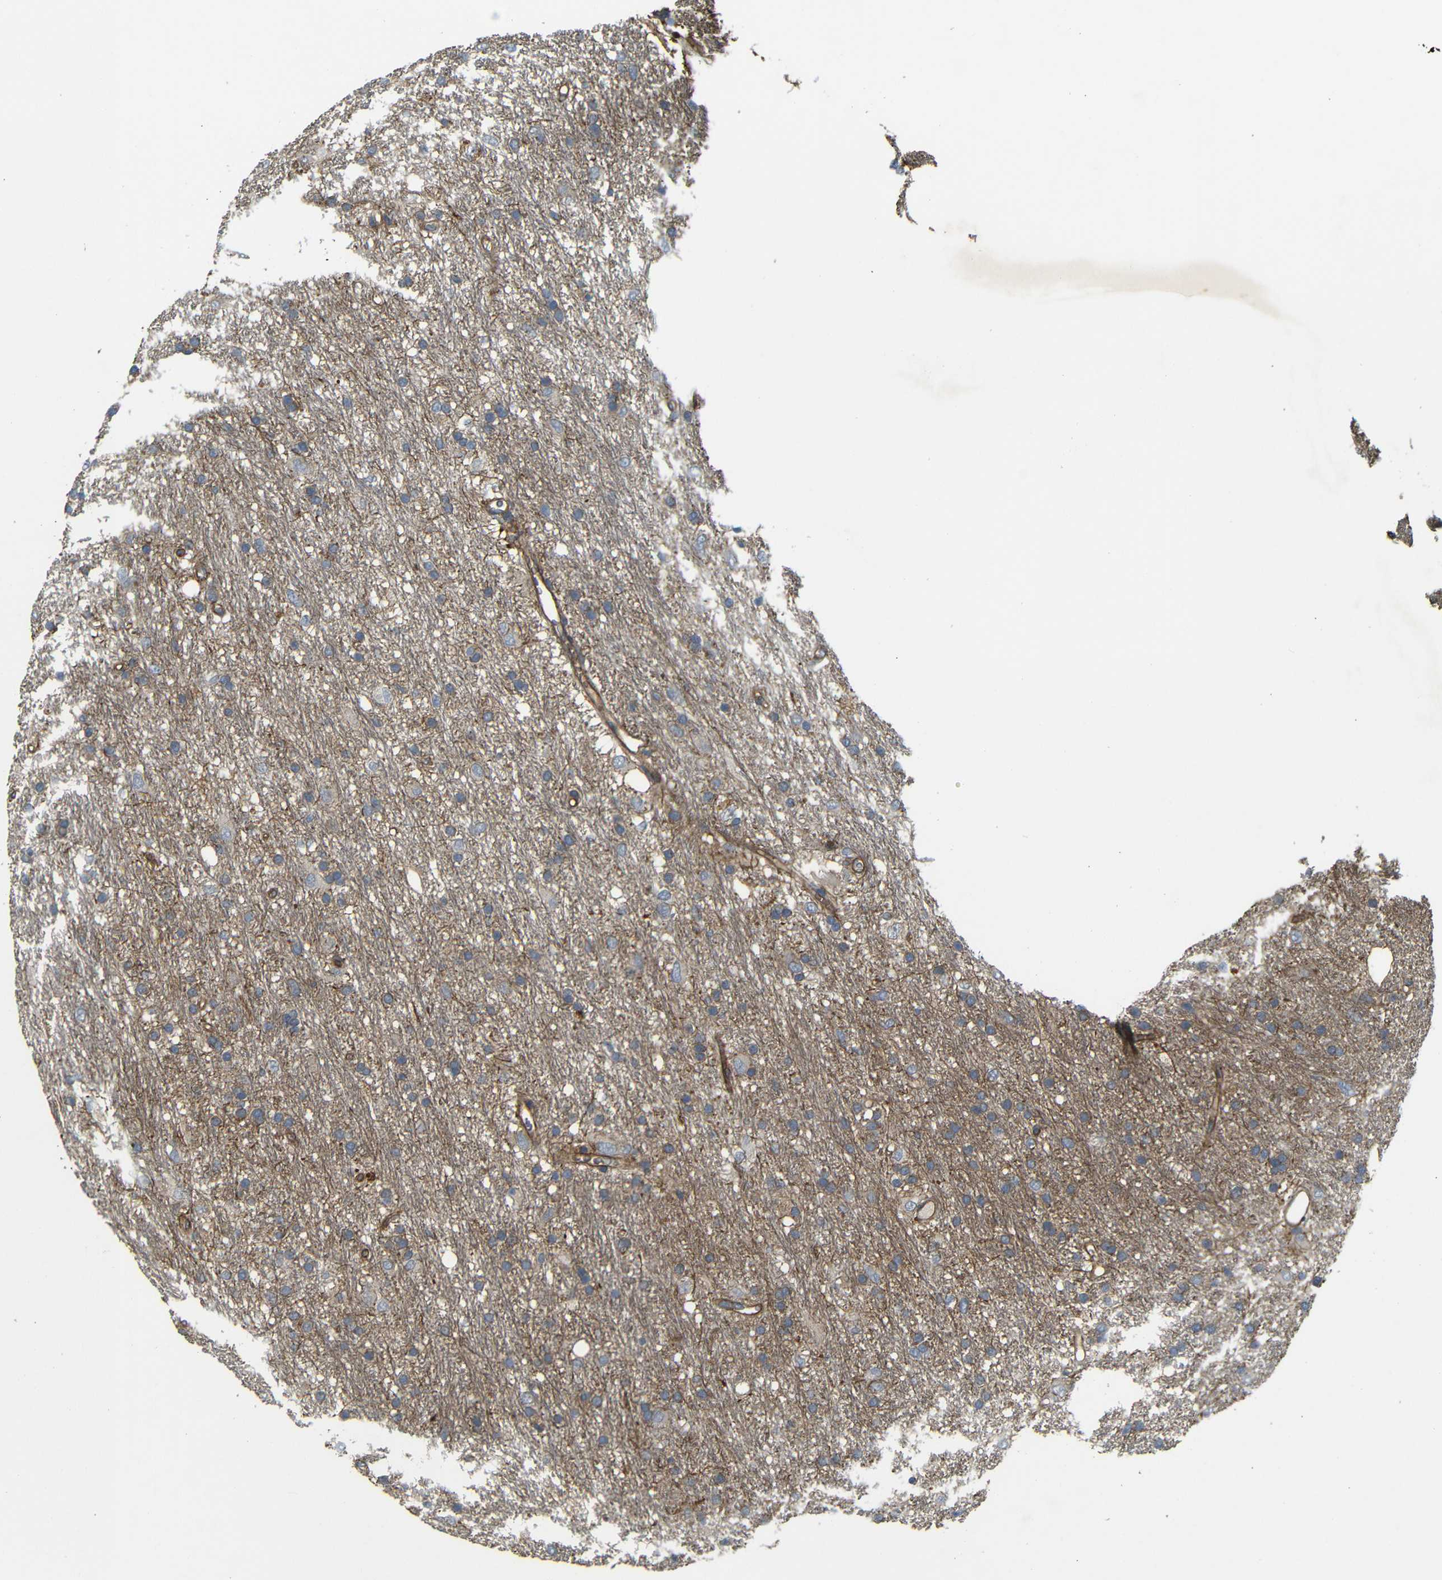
{"staining": {"intensity": "negative", "quantity": "none", "location": "none"}, "tissue": "glioma", "cell_type": "Tumor cells", "image_type": "cancer", "snomed": [{"axis": "morphology", "description": "Glioma, malignant, Low grade"}, {"axis": "topography", "description": "Brain"}], "caption": "Malignant low-grade glioma was stained to show a protein in brown. There is no significant staining in tumor cells. (Stains: DAB immunohistochemistry with hematoxylin counter stain, Microscopy: brightfield microscopy at high magnification).", "gene": "RELL1", "patient": {"sex": "male", "age": 77}}